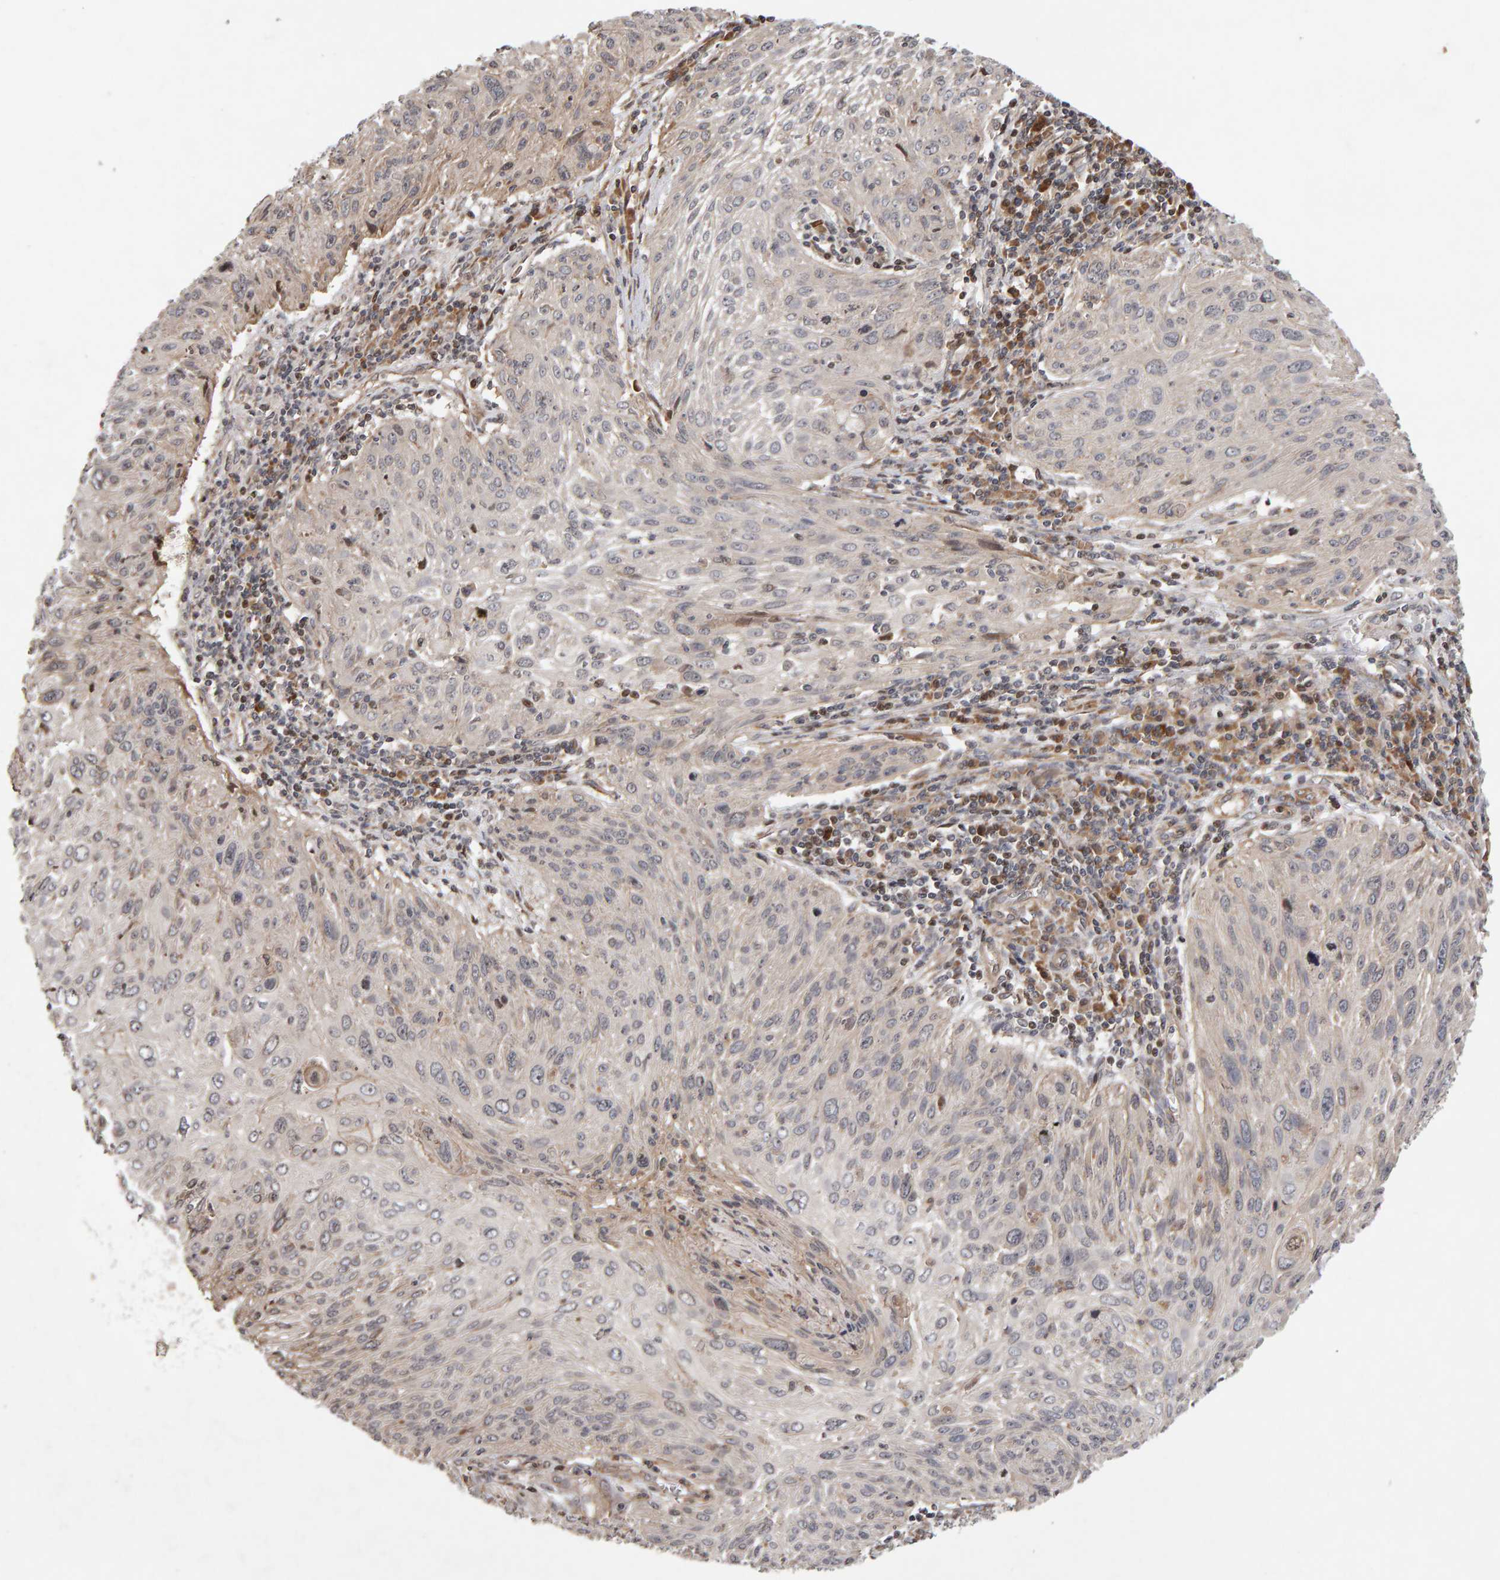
{"staining": {"intensity": "weak", "quantity": "<25%", "location": "nuclear"}, "tissue": "cervical cancer", "cell_type": "Tumor cells", "image_type": "cancer", "snomed": [{"axis": "morphology", "description": "Squamous cell carcinoma, NOS"}, {"axis": "topography", "description": "Cervix"}], "caption": "High power microscopy photomicrograph of an IHC histopathology image of cervical cancer, revealing no significant expression in tumor cells.", "gene": "LZTS1", "patient": {"sex": "female", "age": 51}}